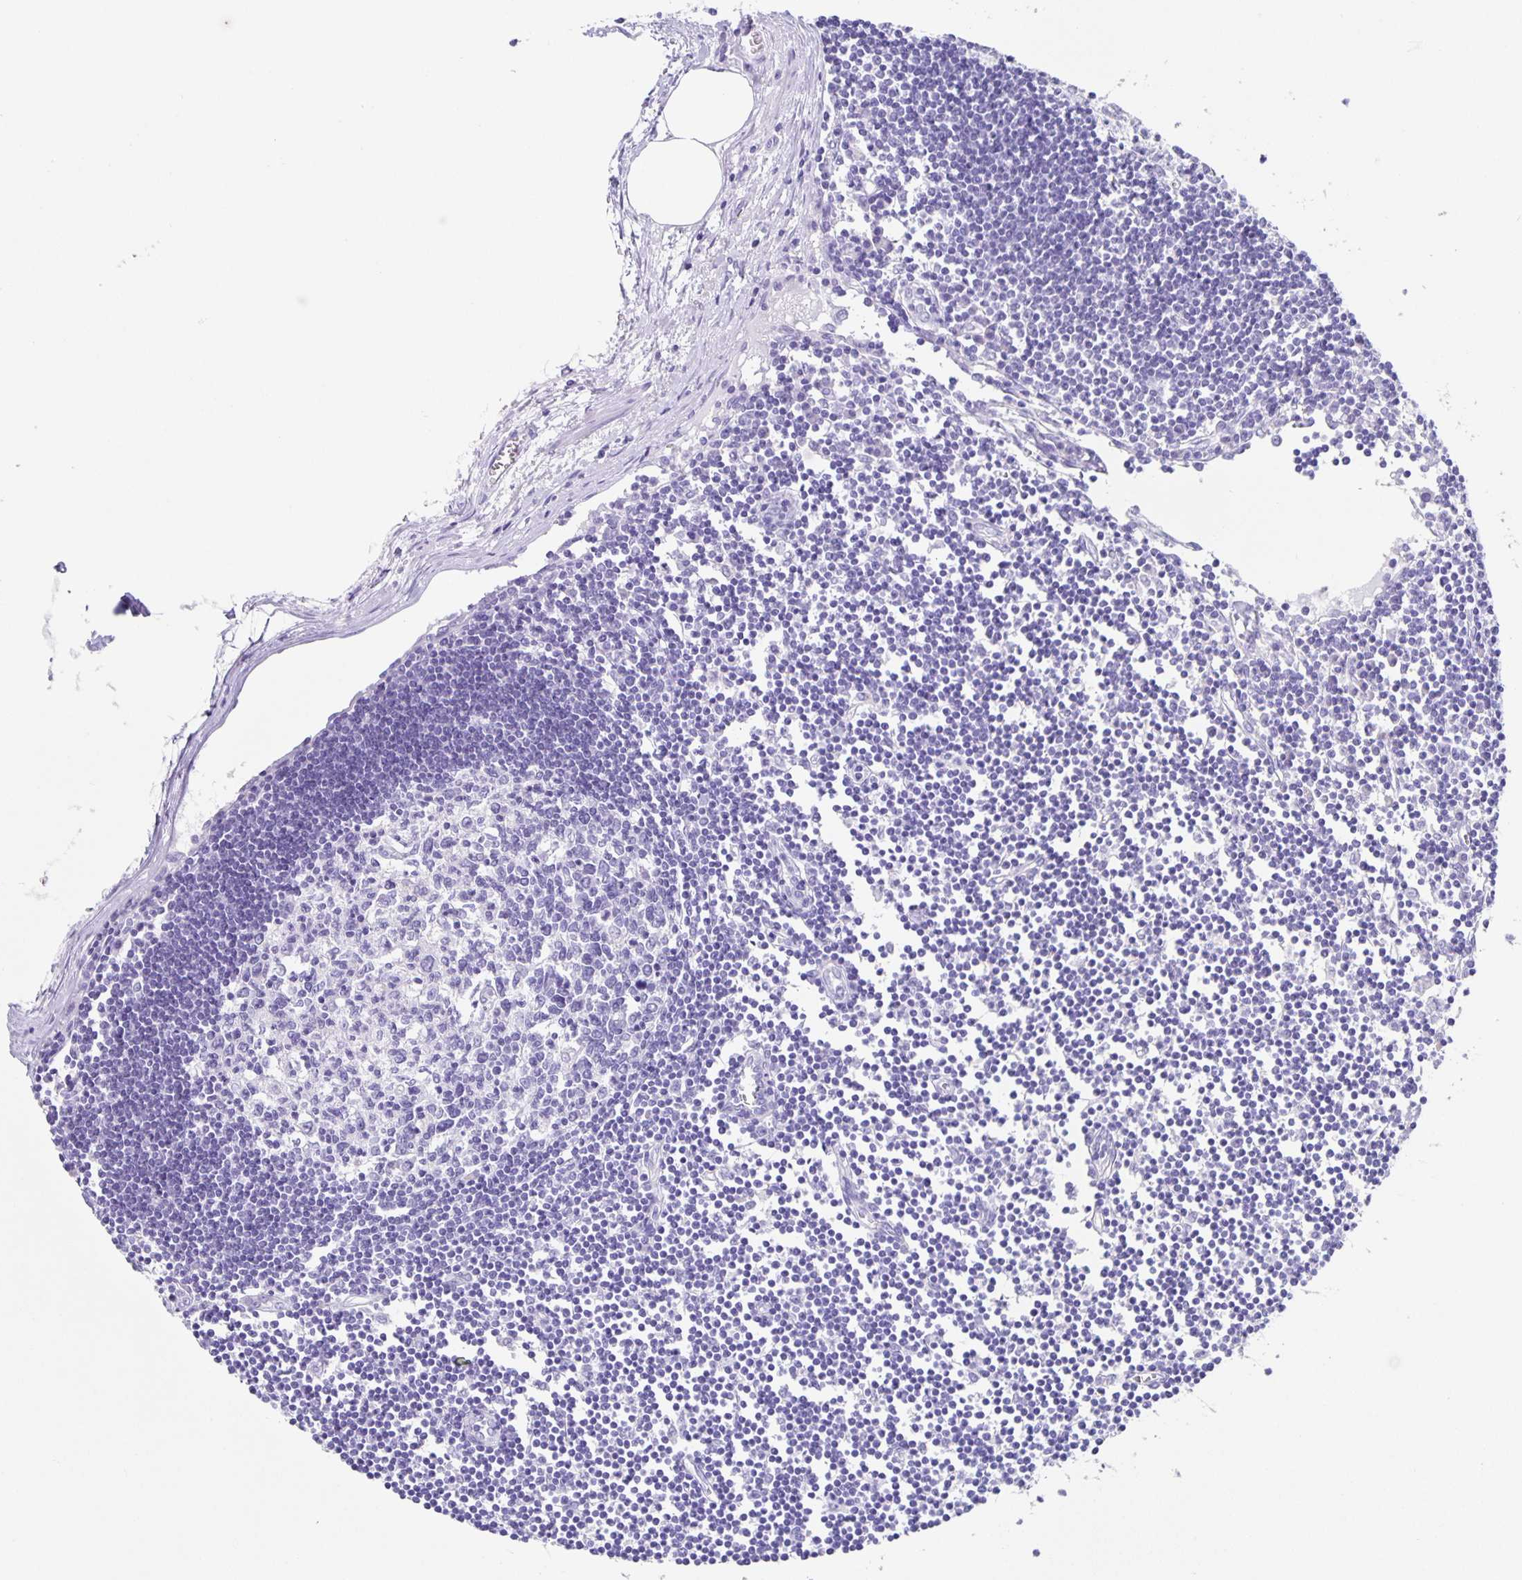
{"staining": {"intensity": "negative", "quantity": "none", "location": "none"}, "tissue": "lymph node", "cell_type": "Germinal center cells", "image_type": "normal", "snomed": [{"axis": "morphology", "description": "Normal tissue, NOS"}, {"axis": "topography", "description": "Lymph node"}], "caption": "DAB immunohistochemical staining of unremarkable human lymph node demonstrates no significant staining in germinal center cells.", "gene": "GUCA2A", "patient": {"sex": "female", "age": 65}}